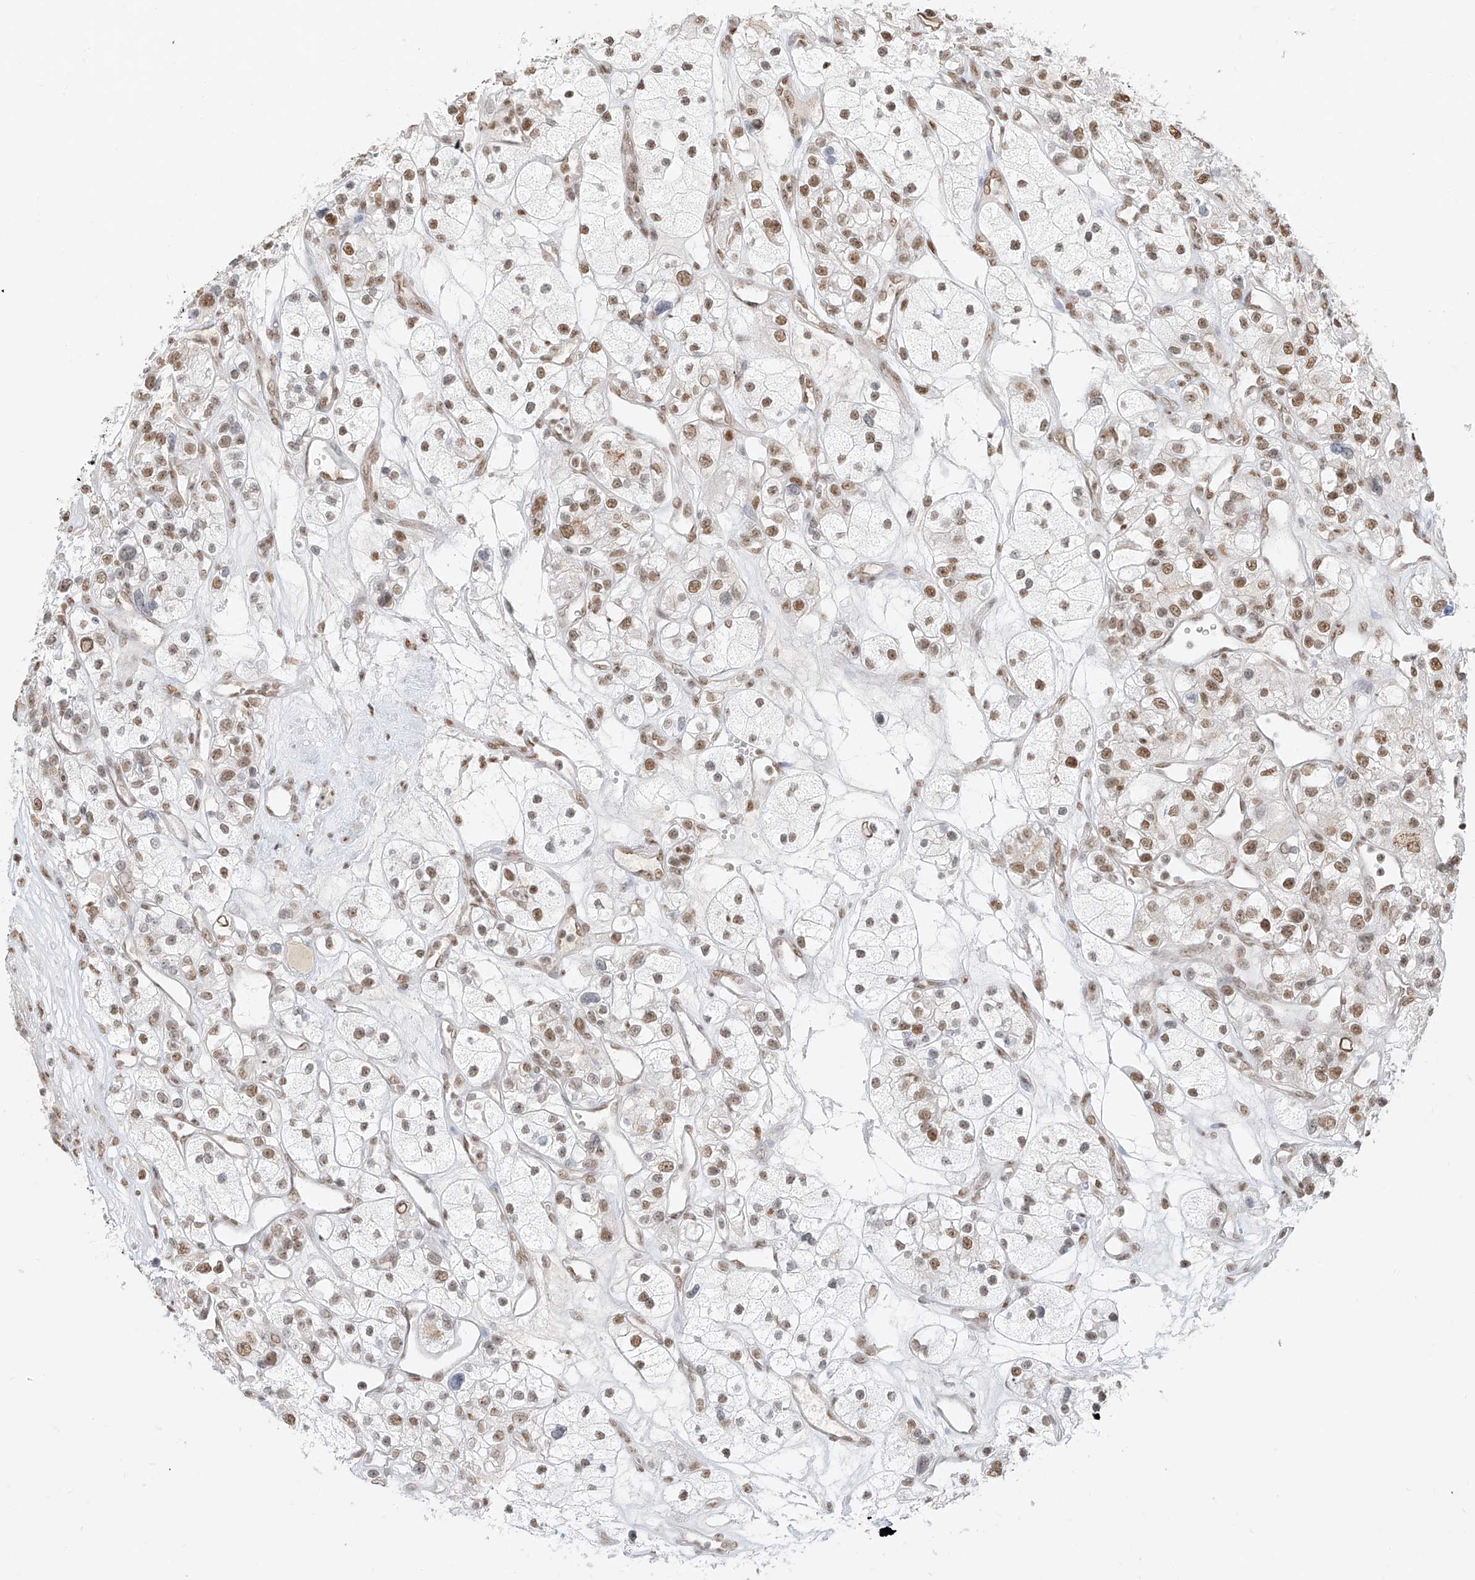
{"staining": {"intensity": "moderate", "quantity": ">75%", "location": "nuclear"}, "tissue": "renal cancer", "cell_type": "Tumor cells", "image_type": "cancer", "snomed": [{"axis": "morphology", "description": "Adenocarcinoma, NOS"}, {"axis": "topography", "description": "Kidney"}], "caption": "Protein staining of renal adenocarcinoma tissue shows moderate nuclear staining in approximately >75% of tumor cells.", "gene": "NHSL1", "patient": {"sex": "female", "age": 57}}